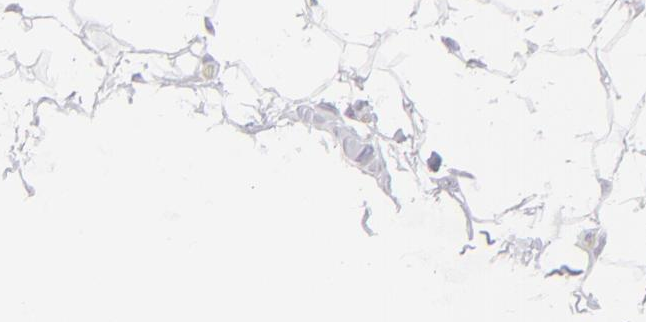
{"staining": {"intensity": "negative", "quantity": "none", "location": "none"}, "tissue": "adipose tissue", "cell_type": "Adipocytes", "image_type": "normal", "snomed": [{"axis": "morphology", "description": "Normal tissue, NOS"}, {"axis": "topography", "description": "Soft tissue"}], "caption": "Adipocytes show no significant protein staining in benign adipose tissue. (DAB (3,3'-diaminobenzidine) IHC, high magnification).", "gene": "CD7", "patient": {"sex": "male", "age": 26}}